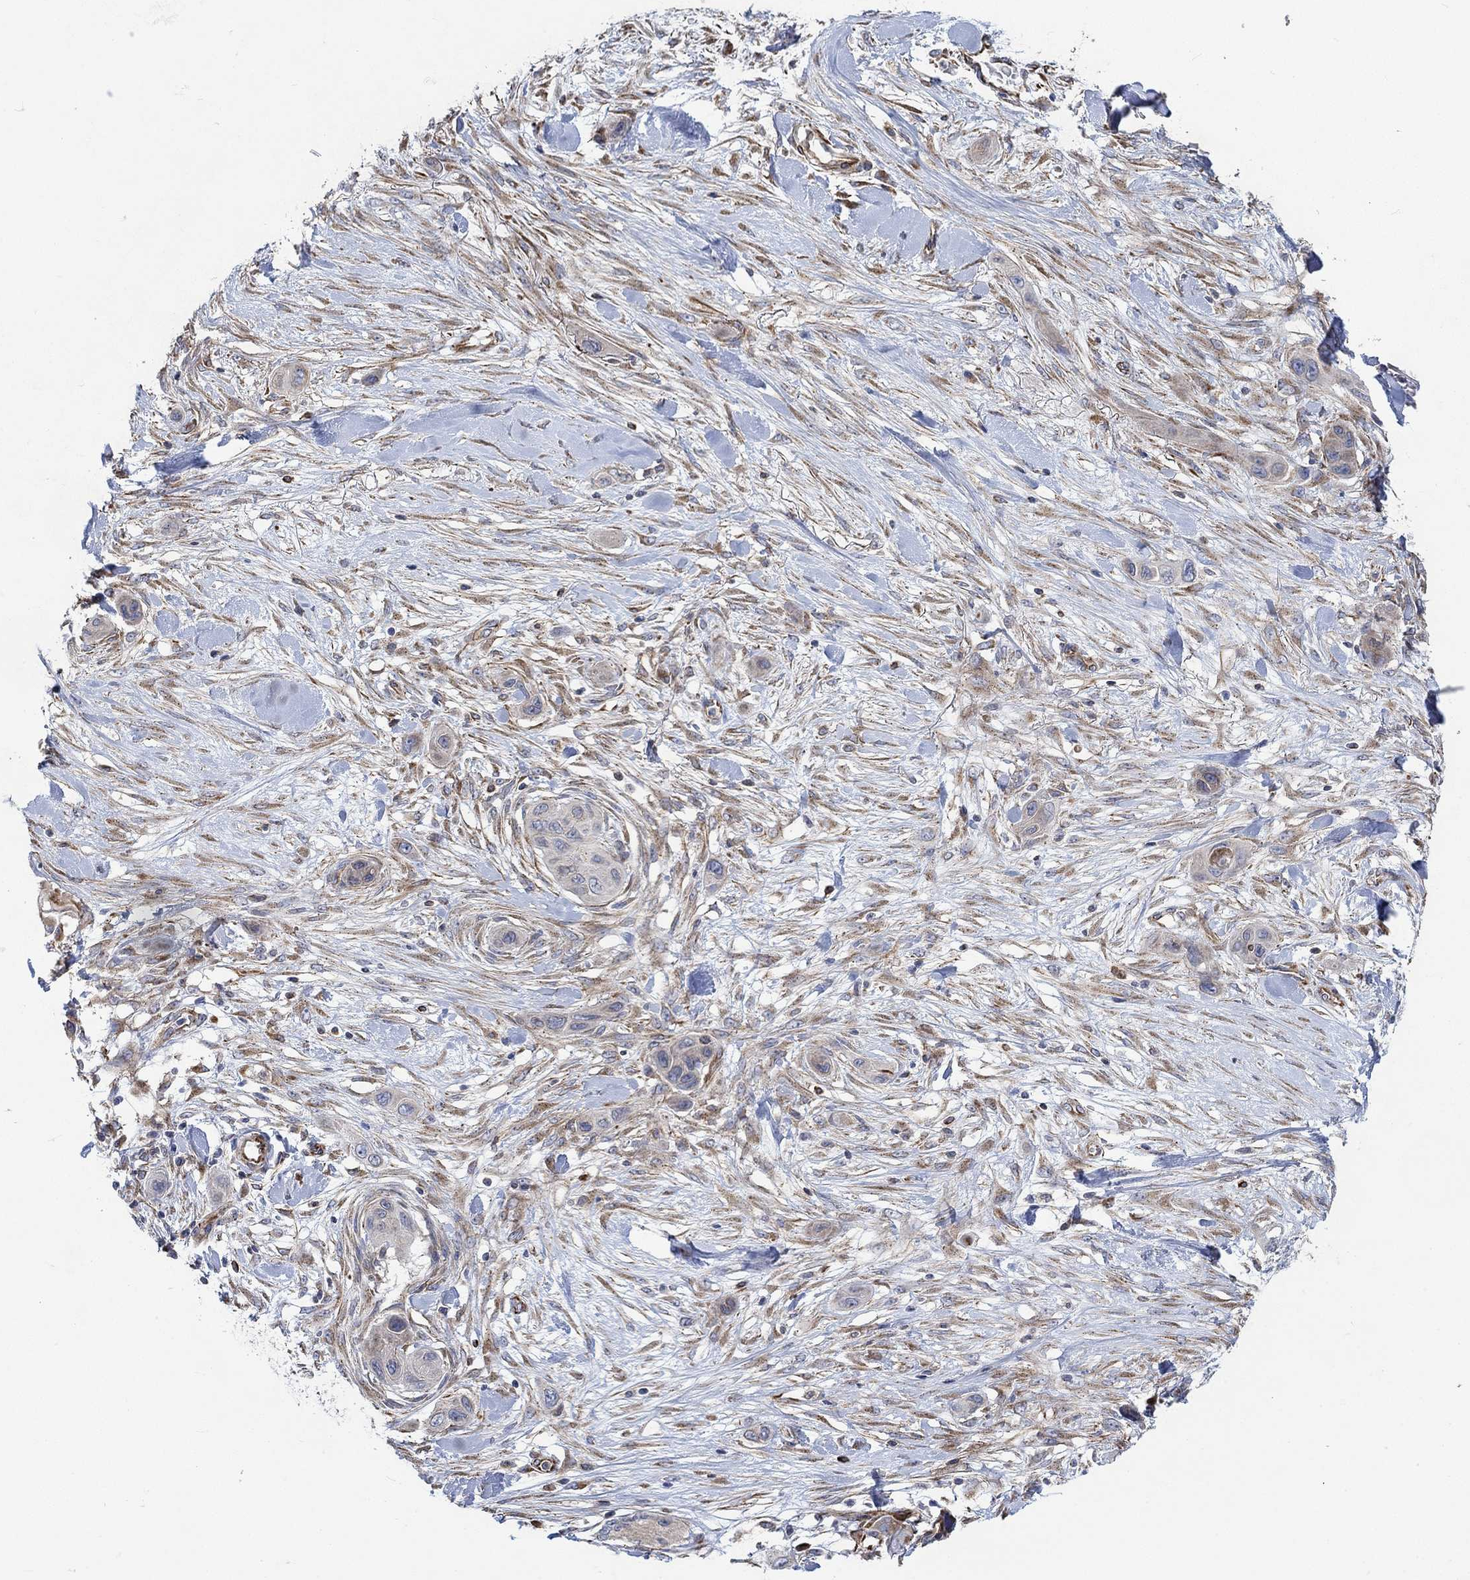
{"staining": {"intensity": "weak", "quantity": "25%-75%", "location": "cytoplasmic/membranous"}, "tissue": "skin cancer", "cell_type": "Tumor cells", "image_type": "cancer", "snomed": [{"axis": "morphology", "description": "Squamous cell carcinoma, NOS"}, {"axis": "topography", "description": "Skin"}], "caption": "Skin cancer (squamous cell carcinoma) was stained to show a protein in brown. There is low levels of weak cytoplasmic/membranous positivity in about 25%-75% of tumor cells.", "gene": "CAMK1D", "patient": {"sex": "male", "age": 79}}